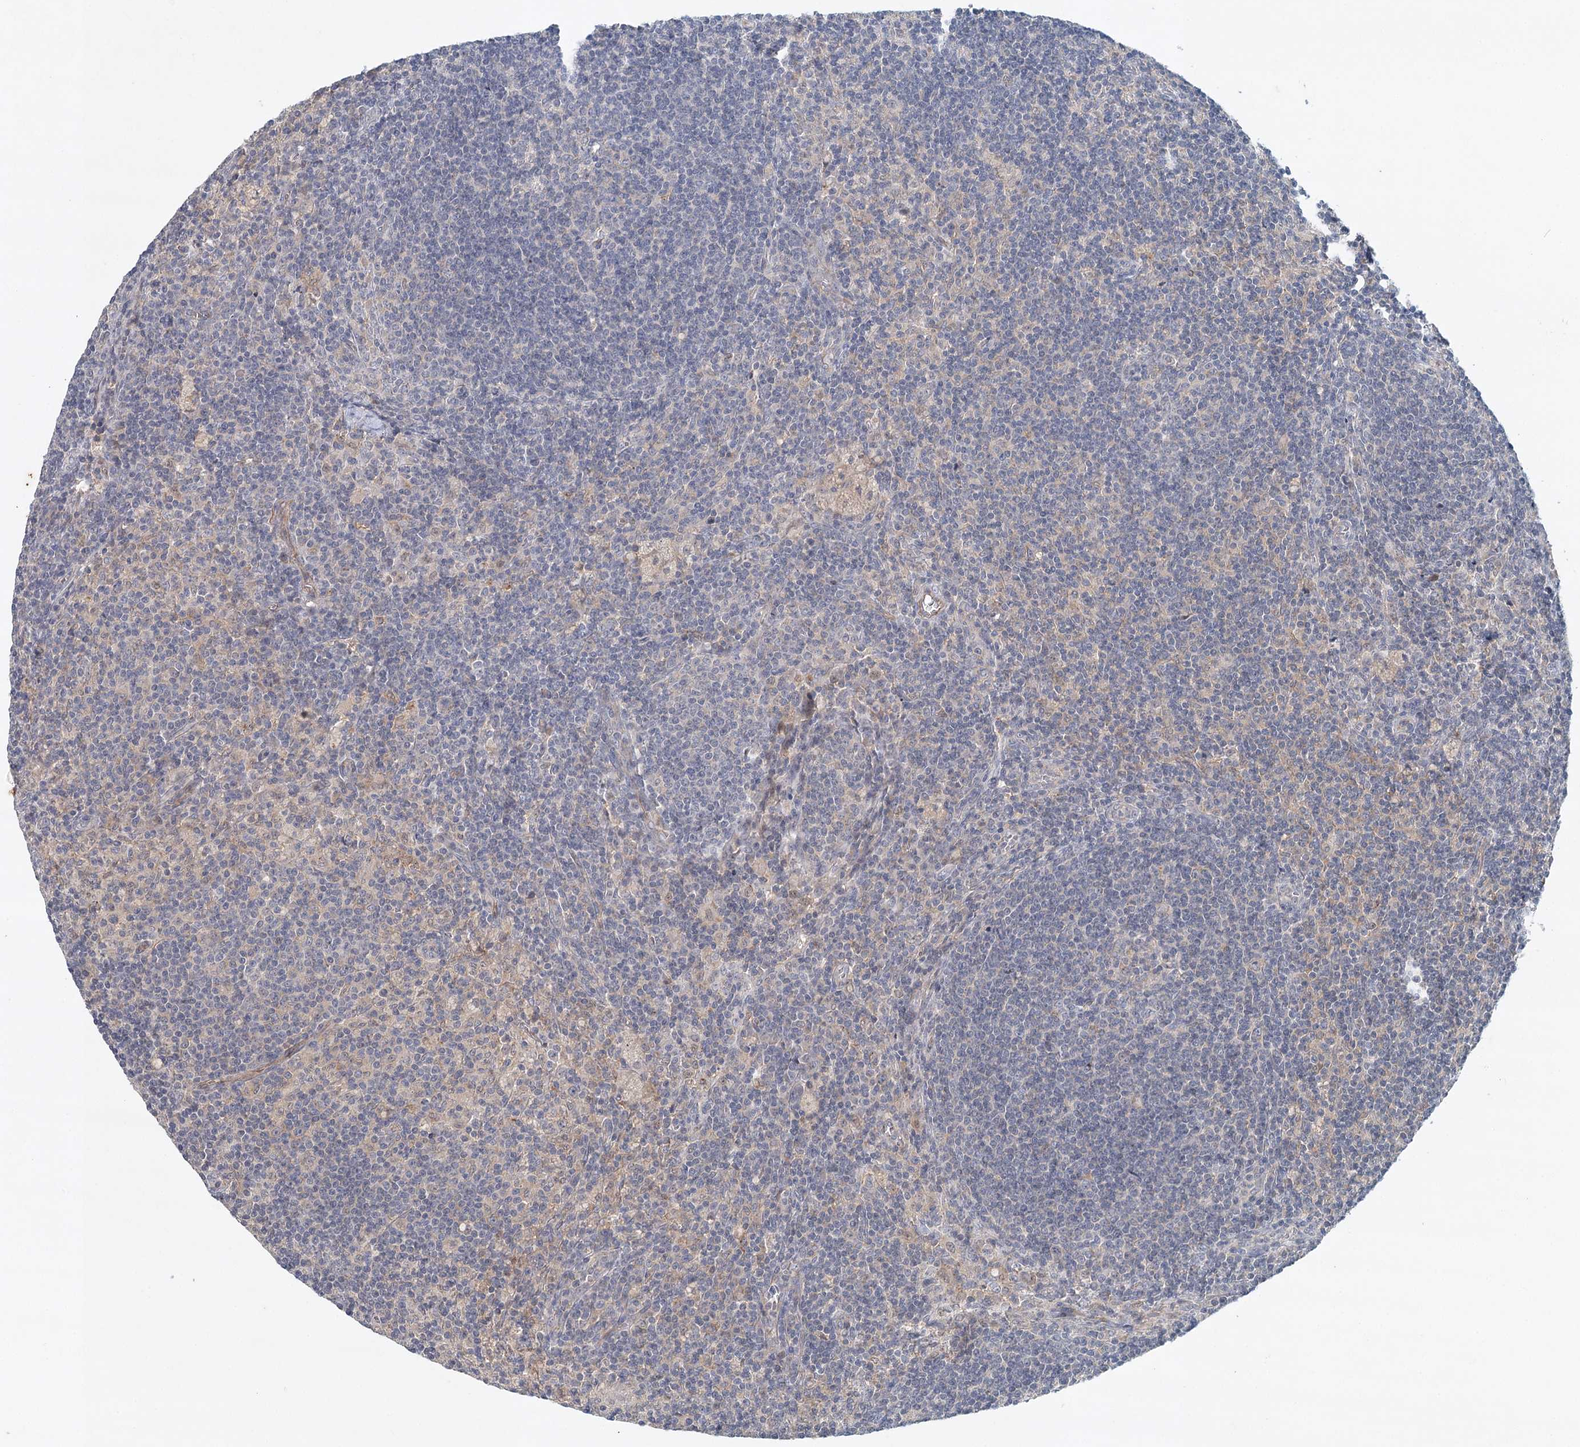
{"staining": {"intensity": "negative", "quantity": "none", "location": "none"}, "tissue": "lymph node", "cell_type": "Germinal center cells", "image_type": "normal", "snomed": [{"axis": "morphology", "description": "Normal tissue, NOS"}, {"axis": "topography", "description": "Lymph node"}], "caption": "High power microscopy histopathology image of an IHC photomicrograph of benign lymph node, revealing no significant expression in germinal center cells.", "gene": "SYNPO", "patient": {"sex": "male", "age": 69}}